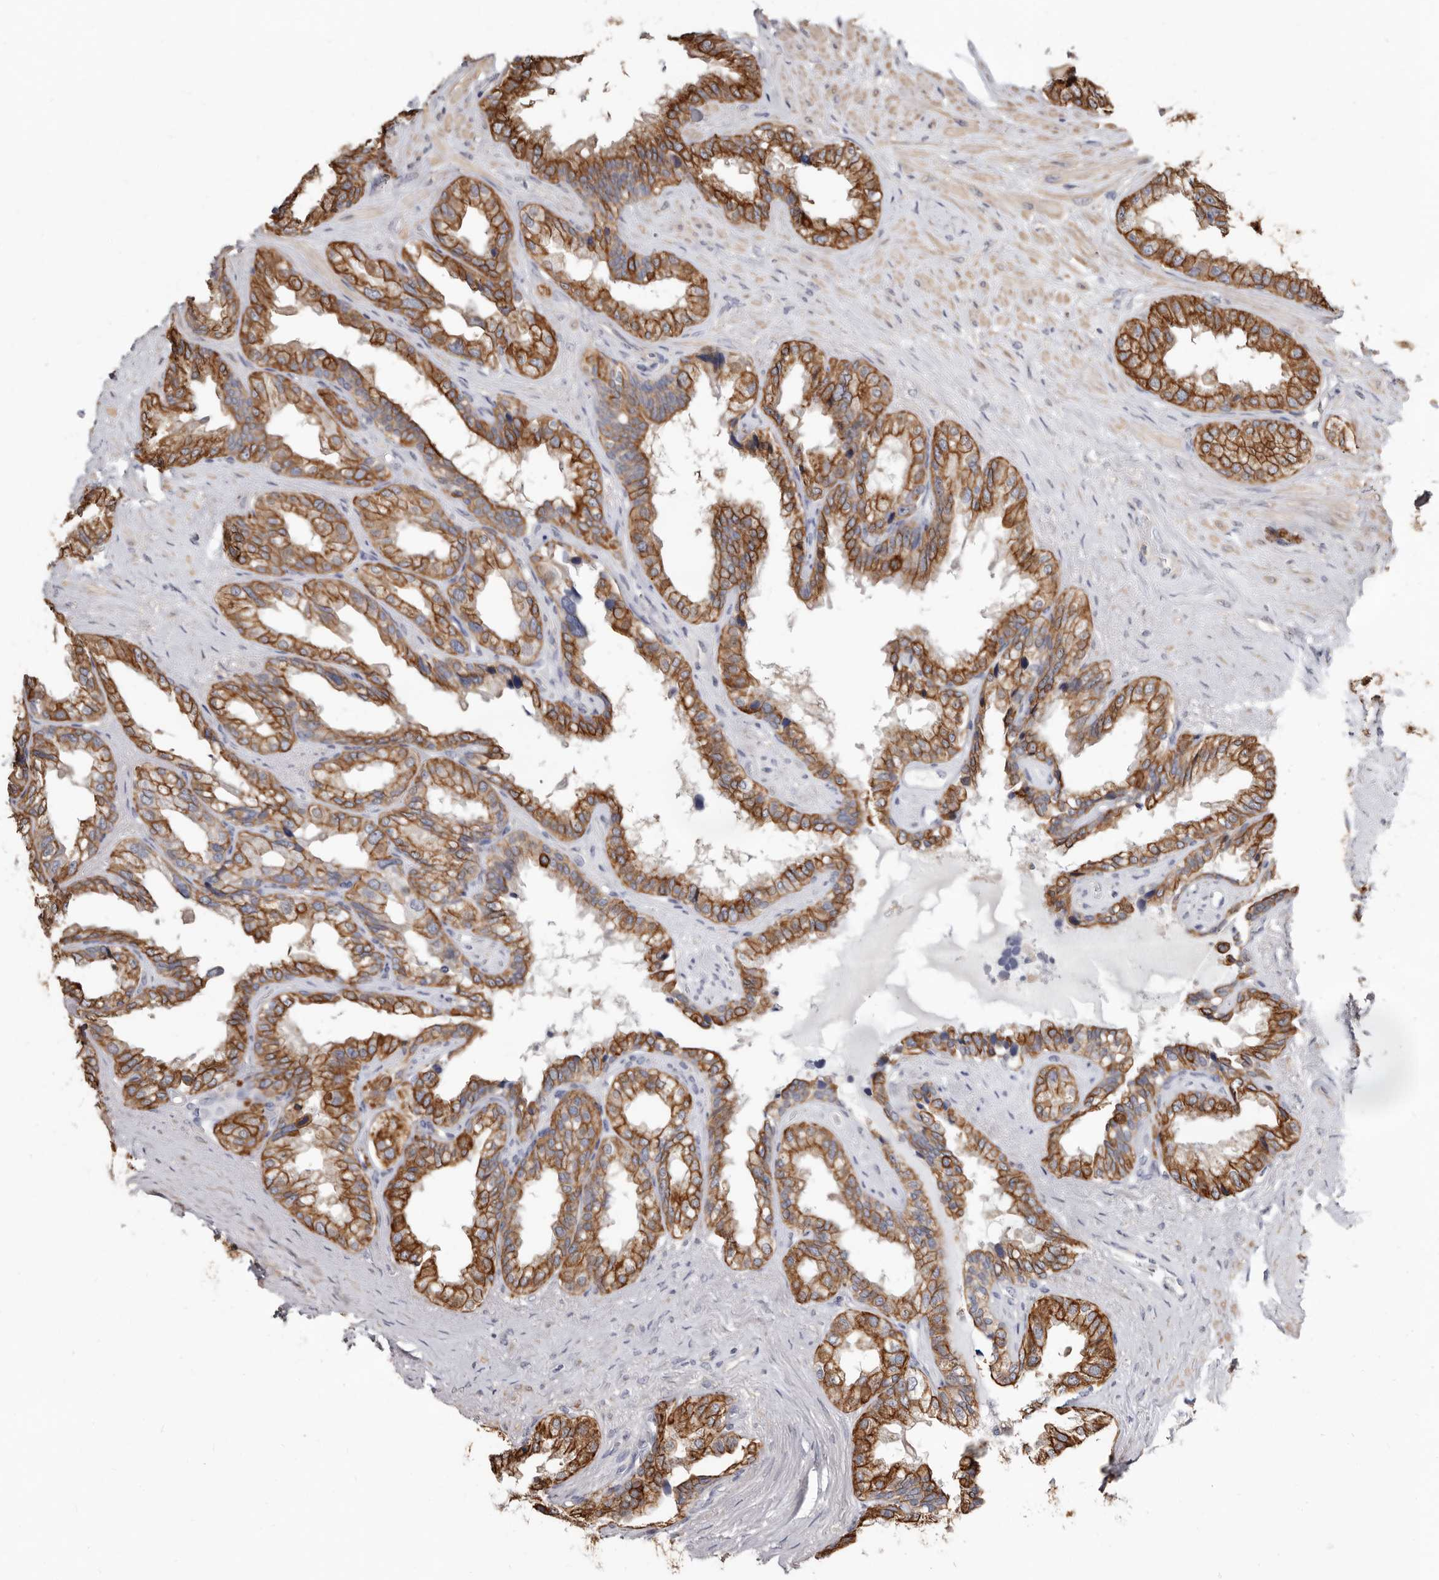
{"staining": {"intensity": "strong", "quantity": ">75%", "location": "cytoplasmic/membranous"}, "tissue": "seminal vesicle", "cell_type": "Glandular cells", "image_type": "normal", "snomed": [{"axis": "morphology", "description": "Normal tissue, NOS"}, {"axis": "topography", "description": "Seminal veicle"}], "caption": "This is a micrograph of IHC staining of benign seminal vesicle, which shows strong positivity in the cytoplasmic/membranous of glandular cells.", "gene": "MRPL18", "patient": {"sex": "male", "age": 80}}